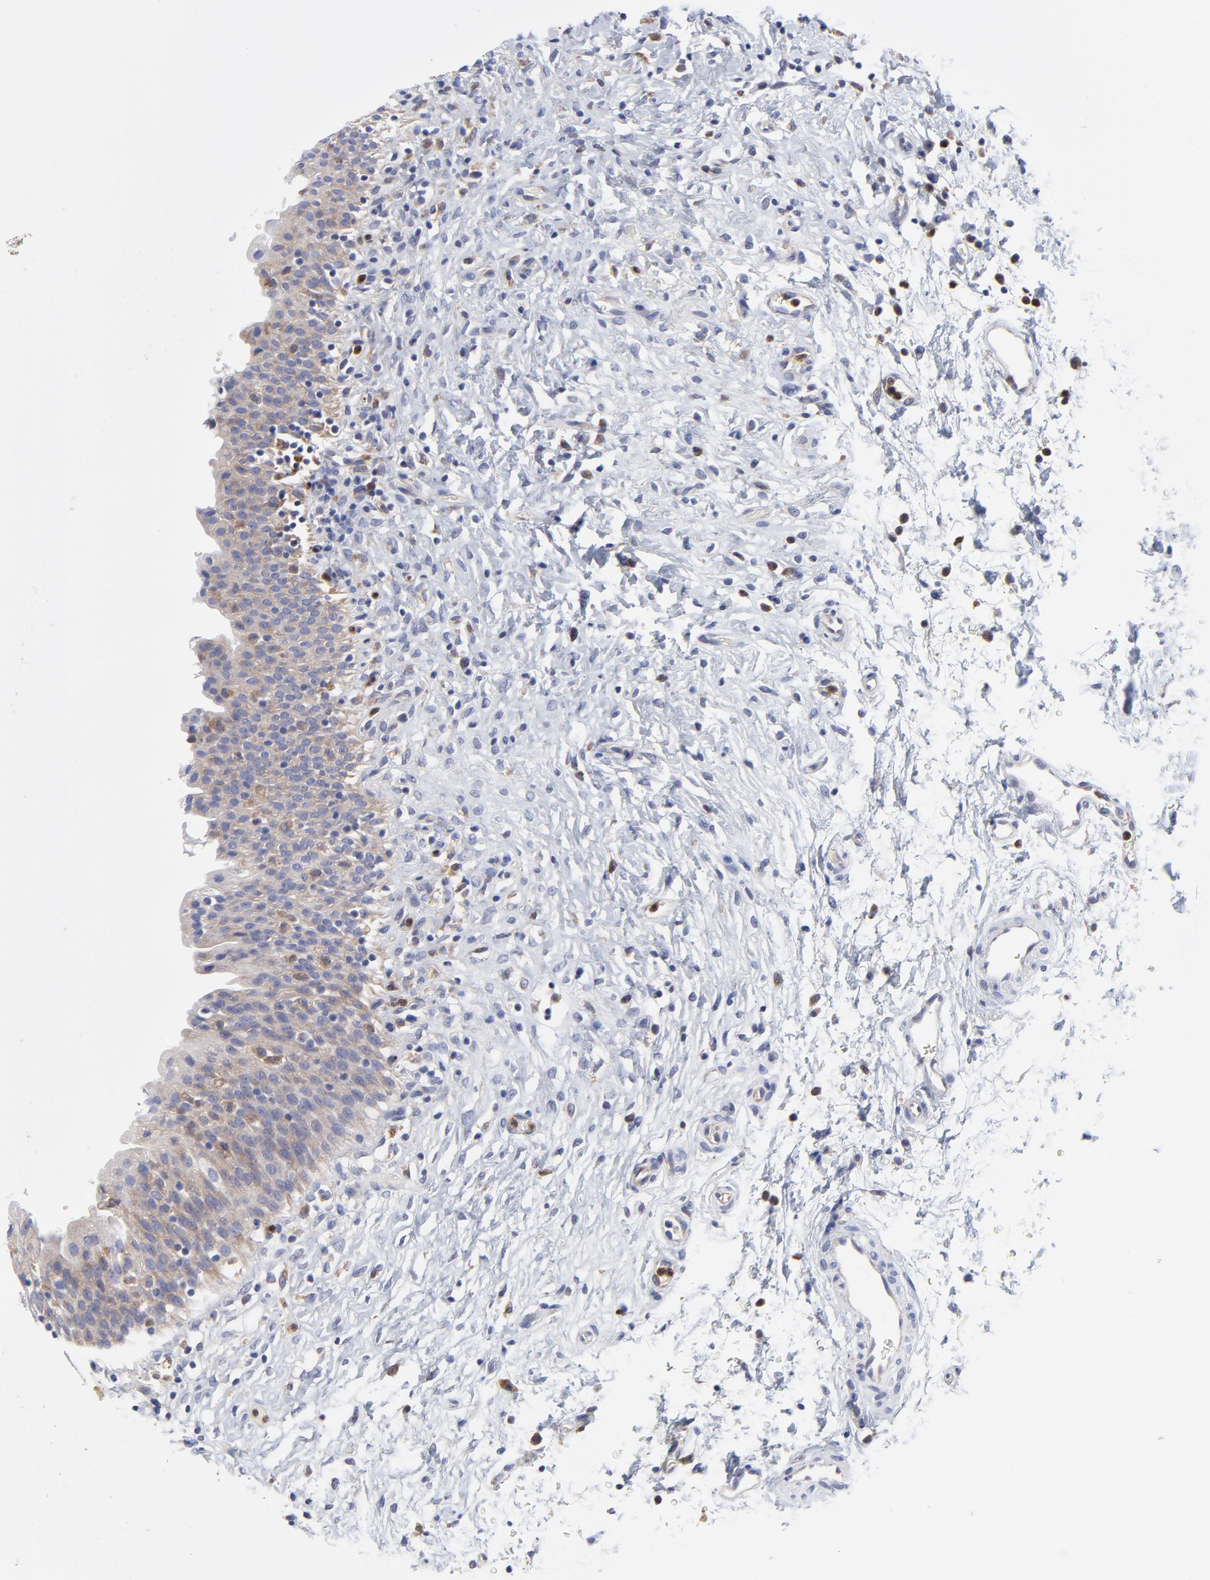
{"staining": {"intensity": "weak", "quantity": ">75%", "location": "cytoplasmic/membranous"}, "tissue": "urinary bladder", "cell_type": "Urothelial cells", "image_type": "normal", "snomed": [{"axis": "morphology", "description": "Normal tissue, NOS"}, {"axis": "topography", "description": "Urinary bladder"}], "caption": "Urinary bladder was stained to show a protein in brown. There is low levels of weak cytoplasmic/membranous expression in approximately >75% of urothelial cells.", "gene": "MOSPD2", "patient": {"sex": "male", "age": 51}}